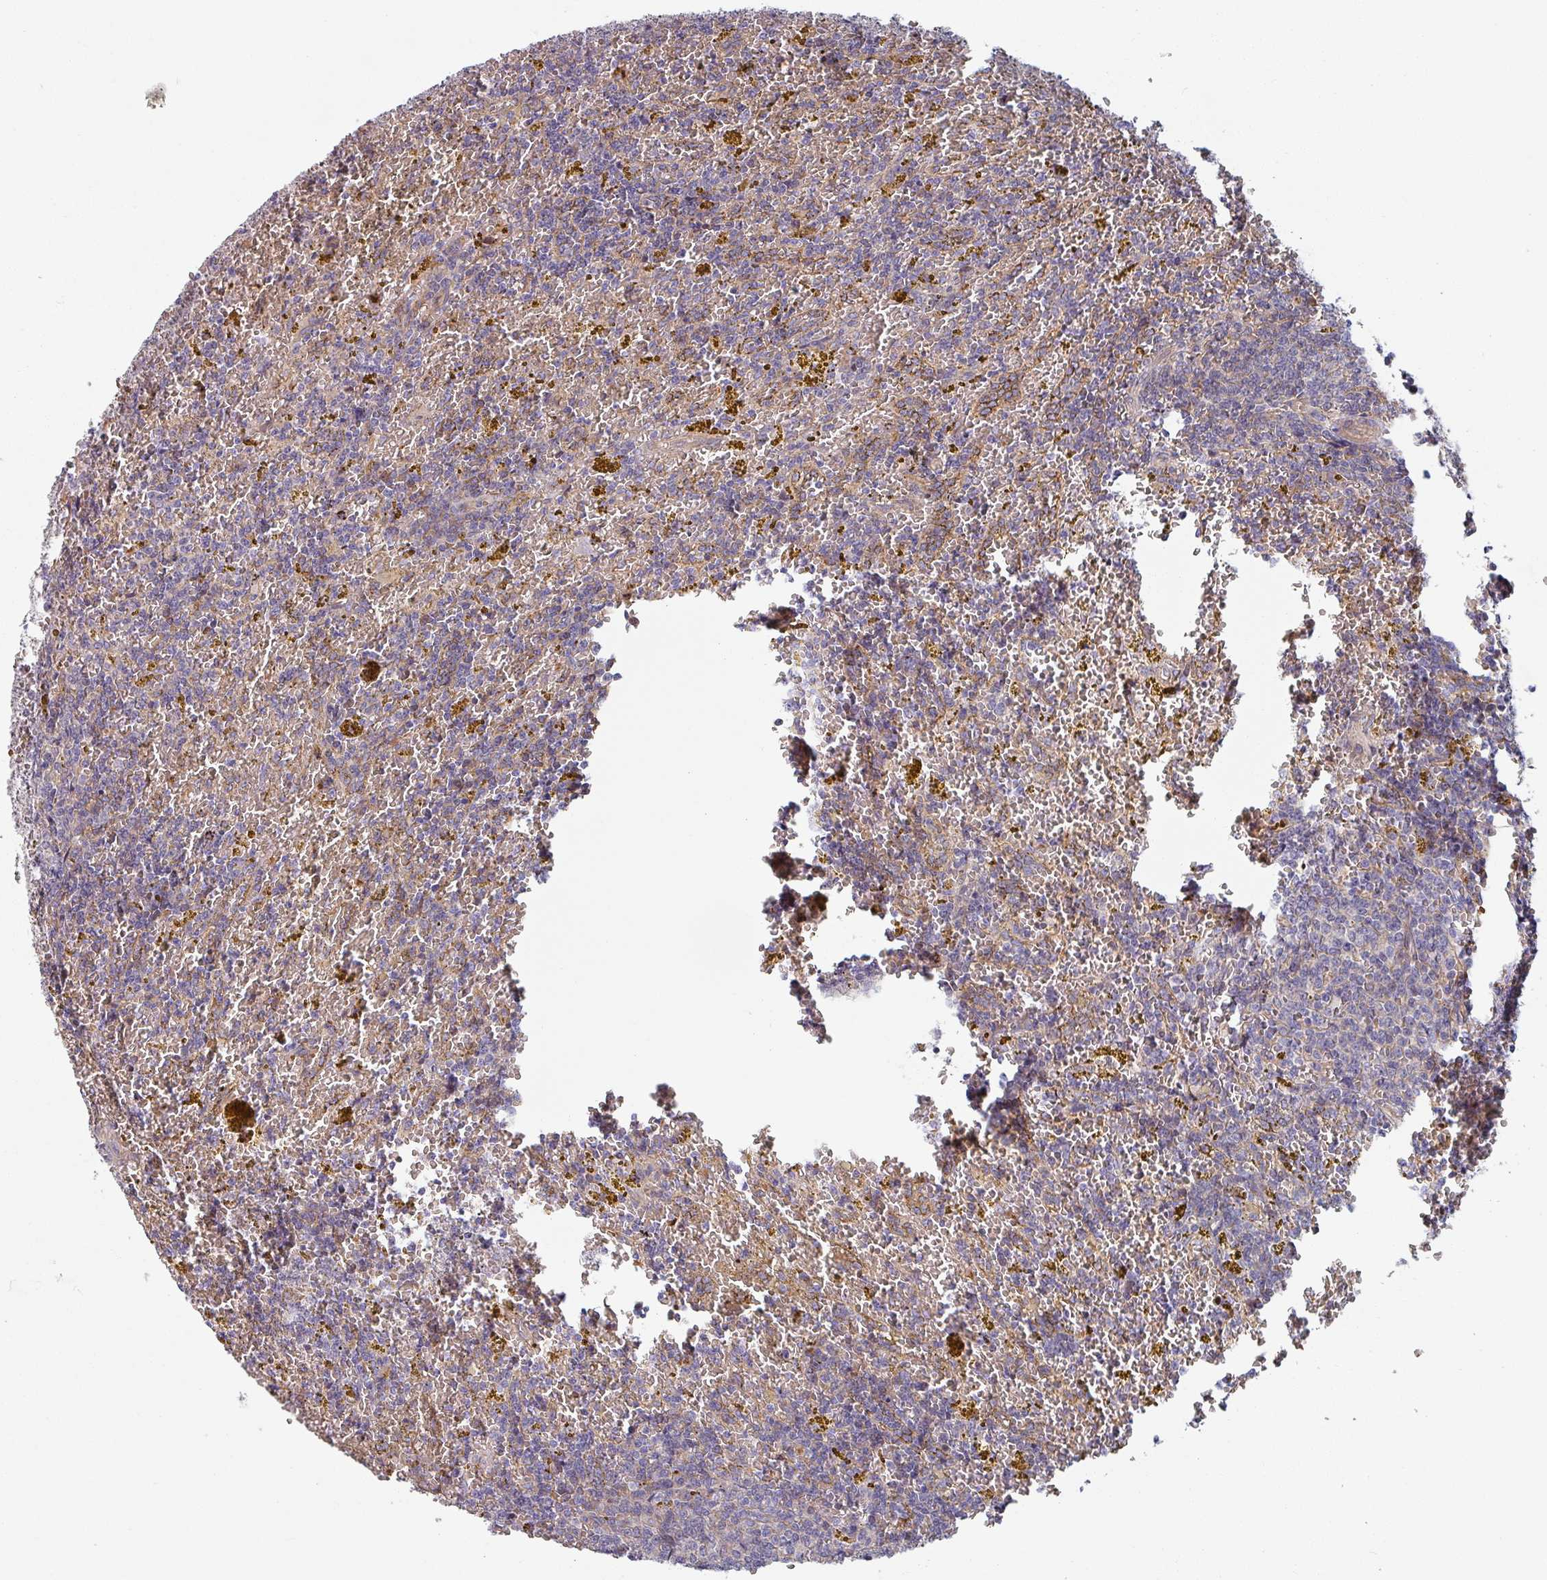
{"staining": {"intensity": "negative", "quantity": "none", "location": "none"}, "tissue": "lymphoma", "cell_type": "Tumor cells", "image_type": "cancer", "snomed": [{"axis": "morphology", "description": "Malignant lymphoma, non-Hodgkin's type, Low grade"}, {"axis": "topography", "description": "Spleen"}, {"axis": "topography", "description": "Lymph node"}], "caption": "DAB (3,3'-diaminobenzidine) immunohistochemical staining of lymphoma shows no significant positivity in tumor cells. The staining was performed using DAB (3,3'-diaminobenzidine) to visualize the protein expression in brown, while the nuclei were stained in blue with hematoxylin (Magnification: 20x).", "gene": "C4BPB", "patient": {"sex": "female", "age": 66}}